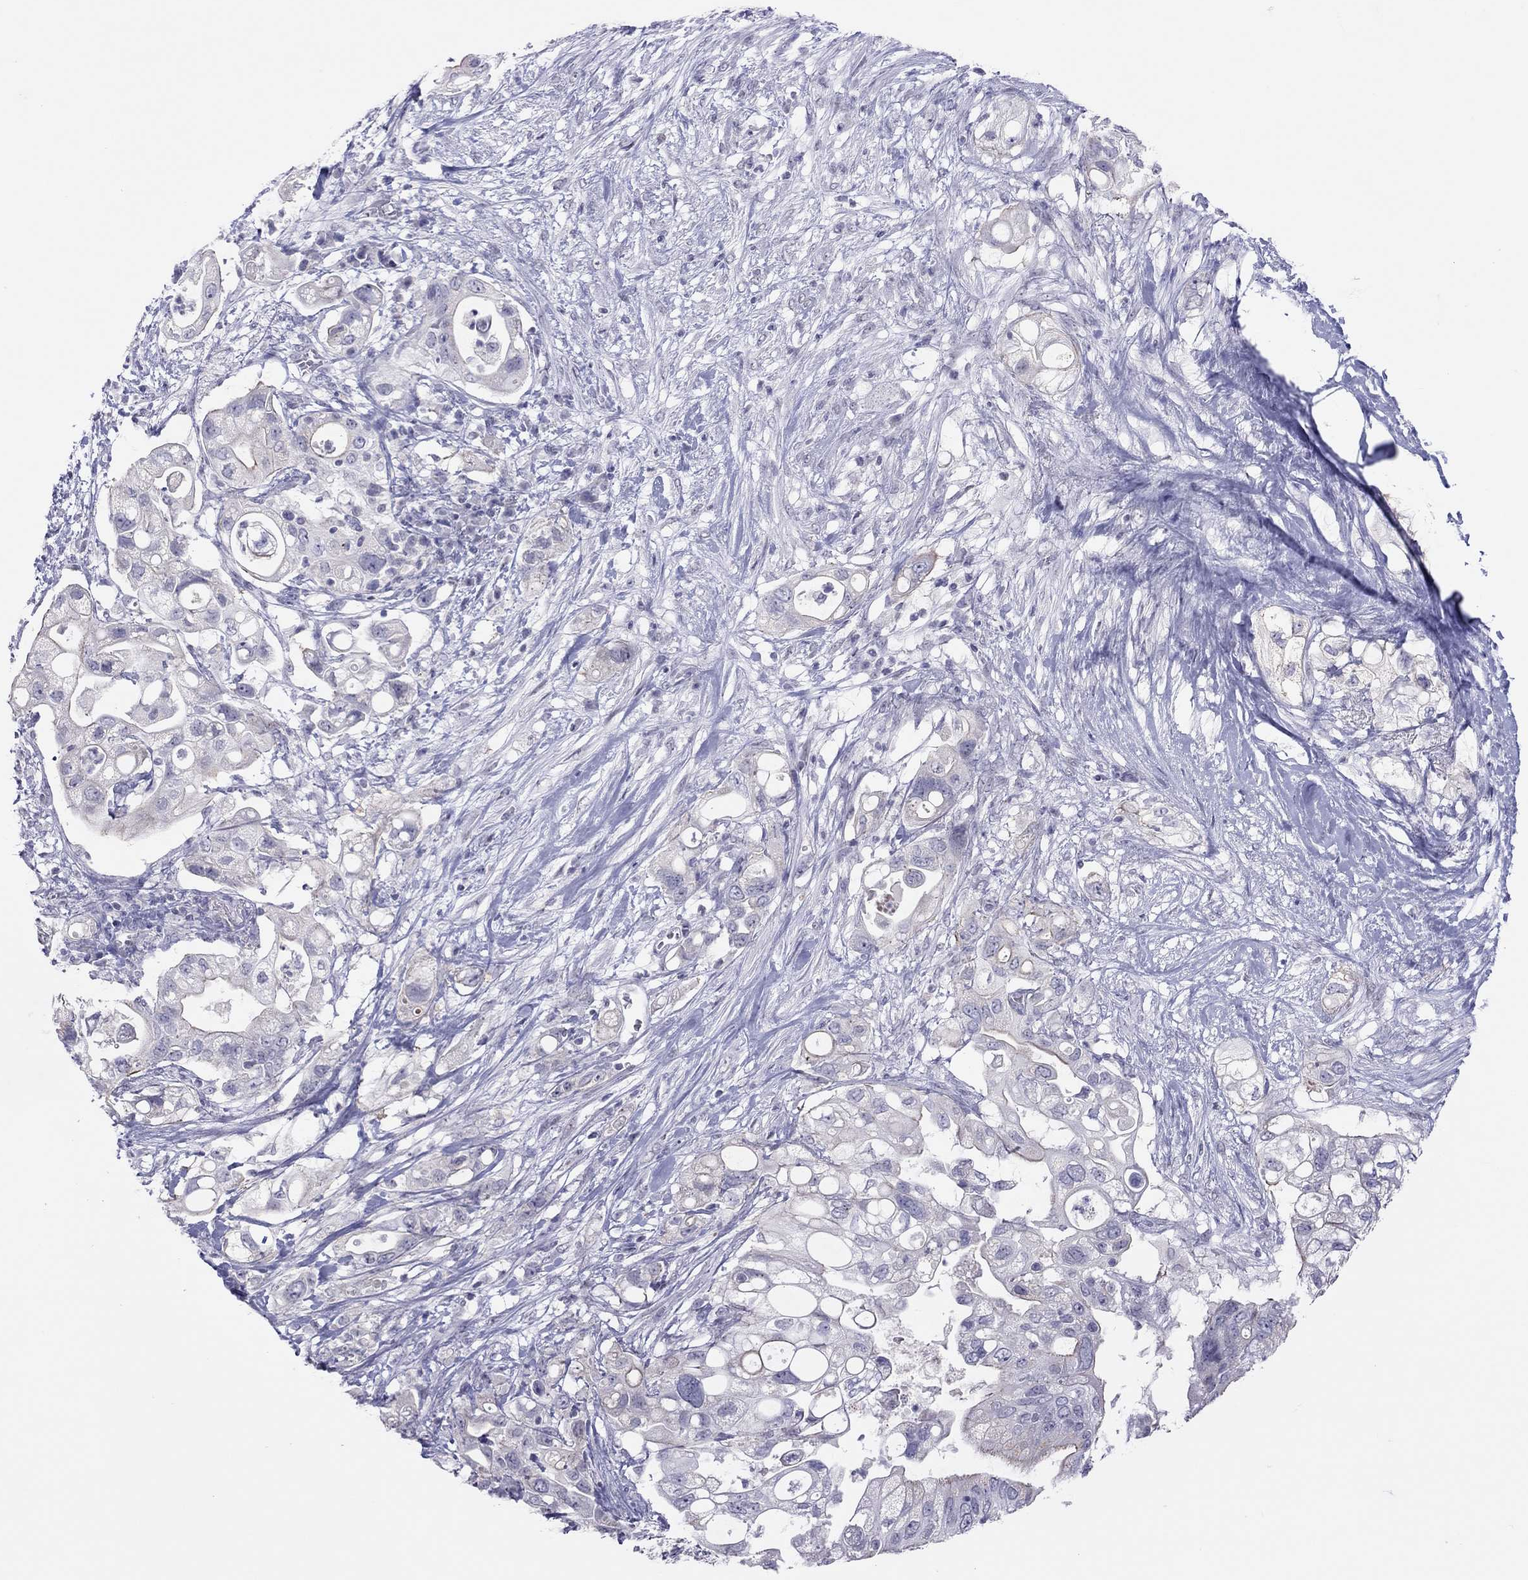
{"staining": {"intensity": "negative", "quantity": "none", "location": "none"}, "tissue": "pancreatic cancer", "cell_type": "Tumor cells", "image_type": "cancer", "snomed": [{"axis": "morphology", "description": "Adenocarcinoma, NOS"}, {"axis": "topography", "description": "Pancreas"}], "caption": "Image shows no protein positivity in tumor cells of pancreatic cancer tissue. (DAB (3,3'-diaminobenzidine) immunohistochemistry visualized using brightfield microscopy, high magnification).", "gene": "JHY", "patient": {"sex": "female", "age": 72}}